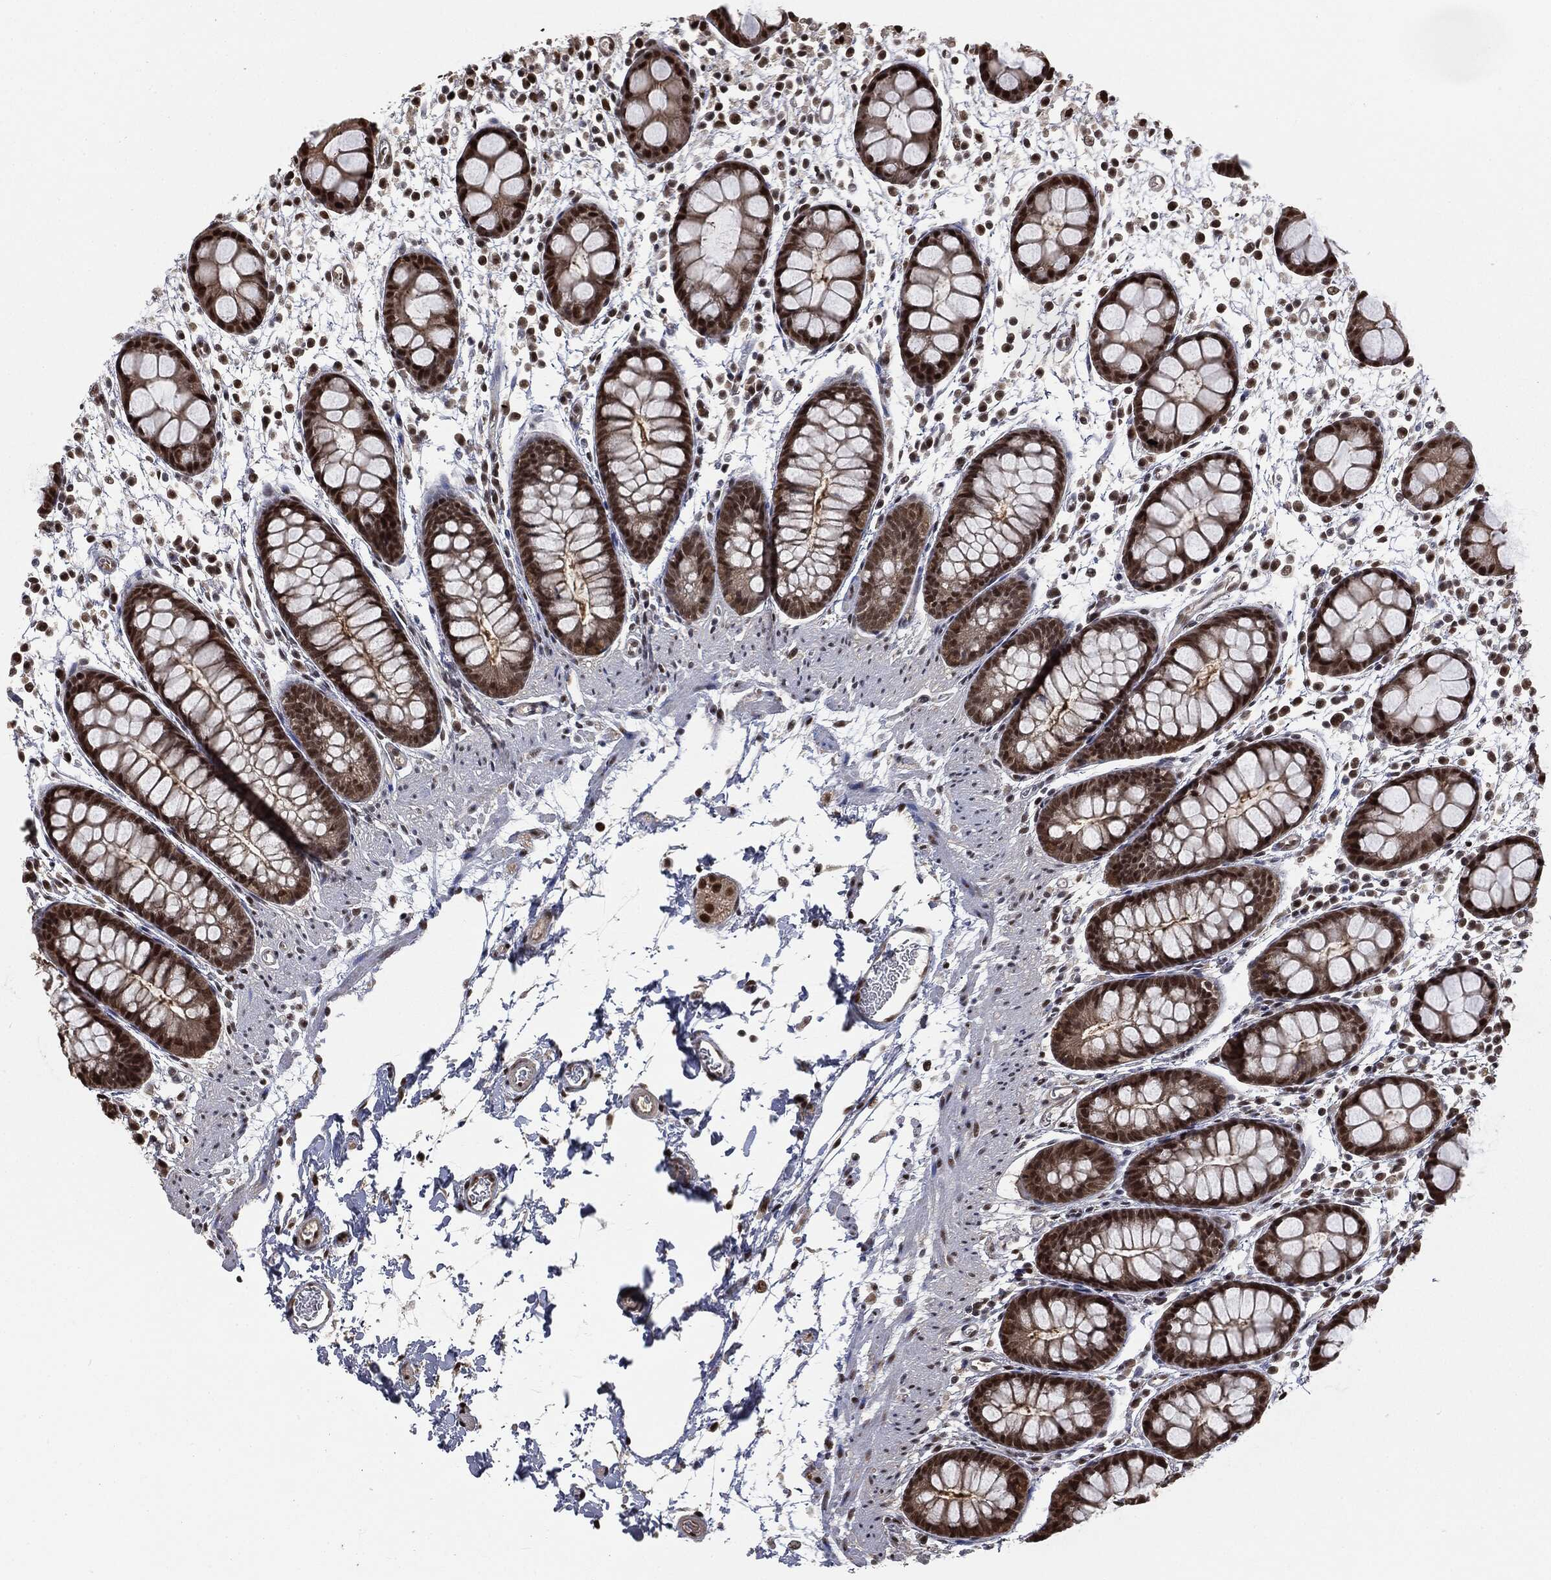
{"staining": {"intensity": "strong", "quantity": ">75%", "location": "nuclear"}, "tissue": "rectum", "cell_type": "Glandular cells", "image_type": "normal", "snomed": [{"axis": "morphology", "description": "Normal tissue, NOS"}, {"axis": "topography", "description": "Rectum"}], "caption": "Brown immunohistochemical staining in benign rectum displays strong nuclear positivity in approximately >75% of glandular cells. (DAB = brown stain, brightfield microscopy at high magnification).", "gene": "SHLD2", "patient": {"sex": "male", "age": 57}}